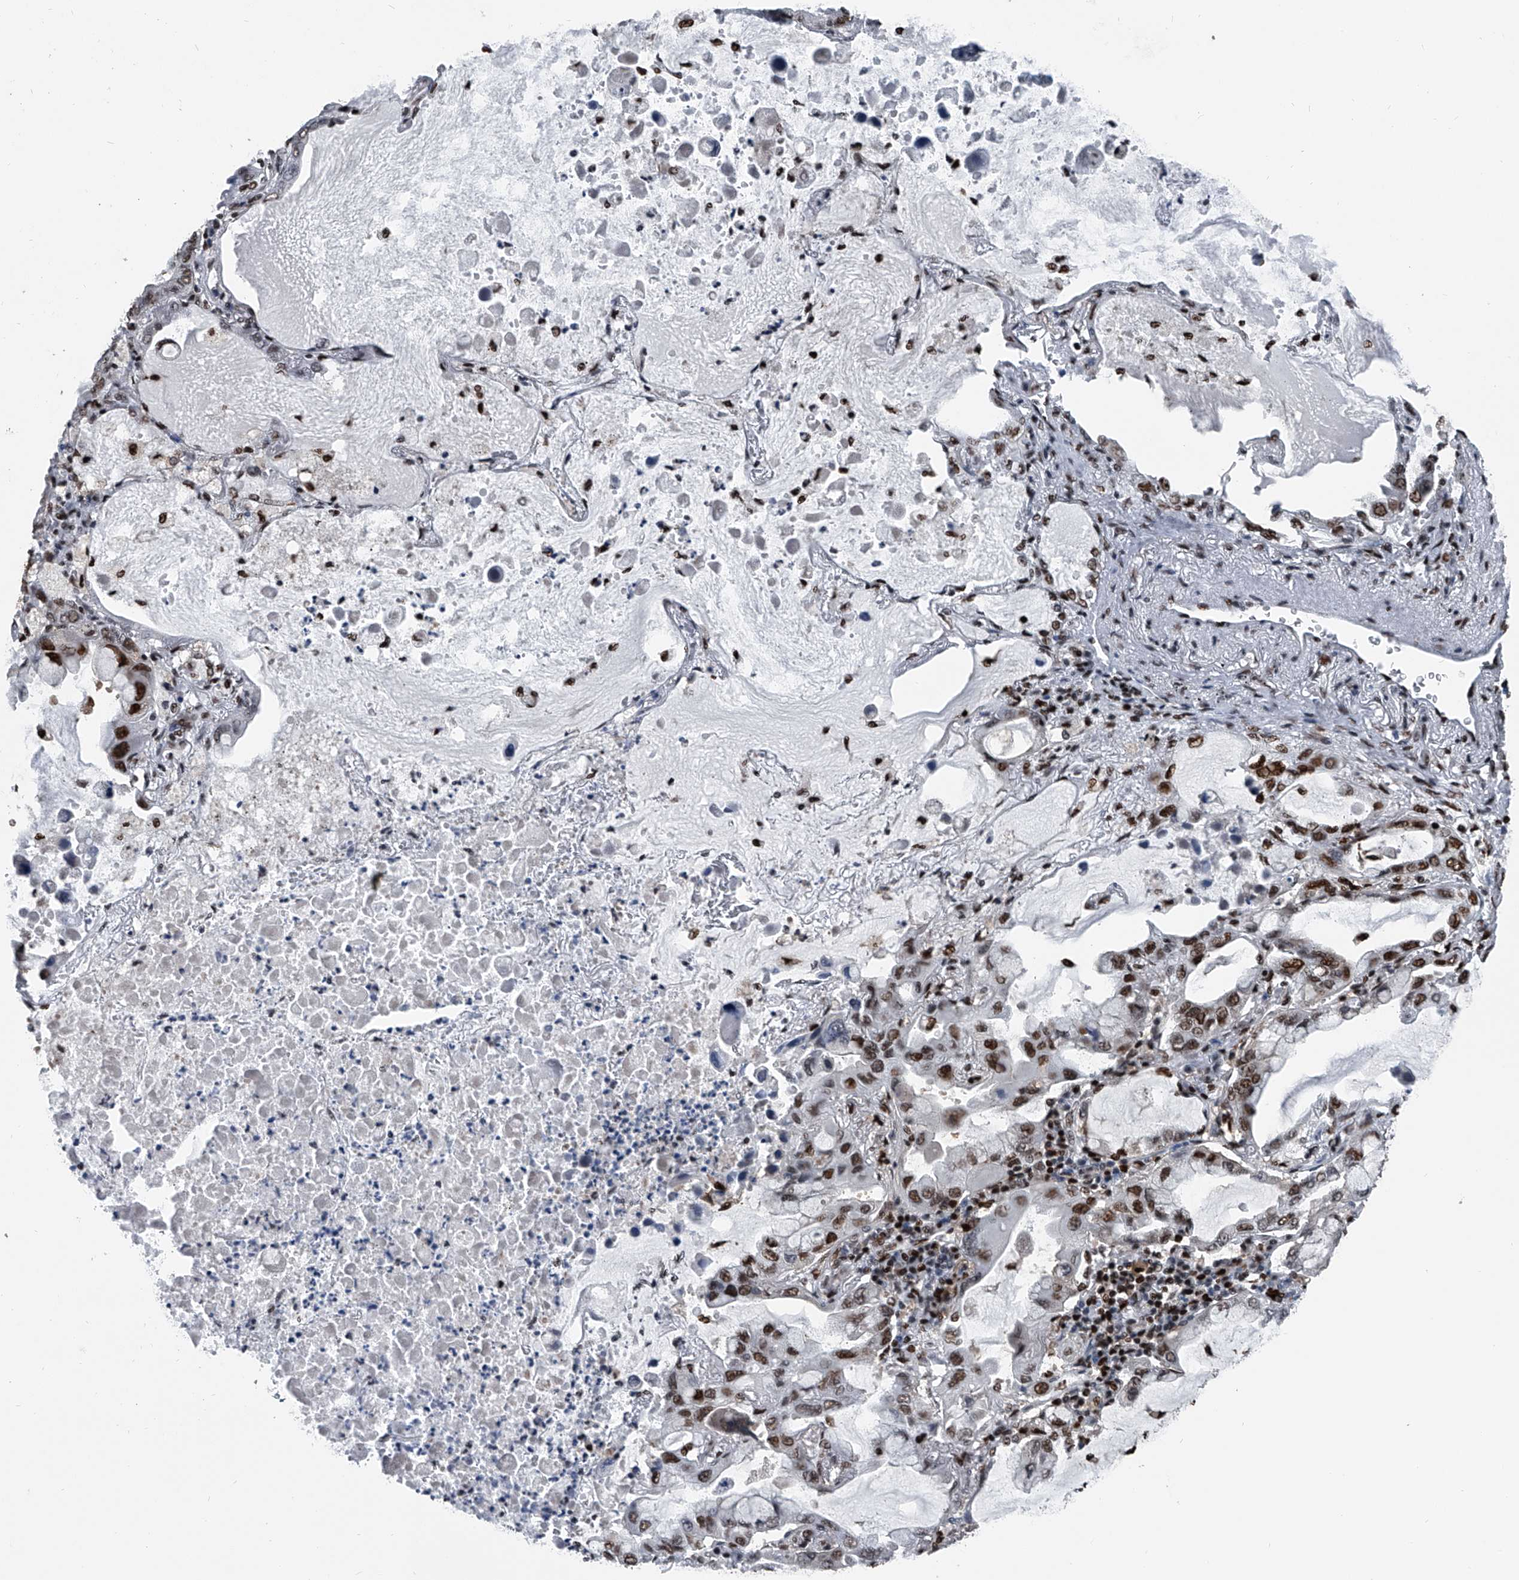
{"staining": {"intensity": "moderate", "quantity": ">75%", "location": "nuclear"}, "tissue": "lung cancer", "cell_type": "Tumor cells", "image_type": "cancer", "snomed": [{"axis": "morphology", "description": "Adenocarcinoma, NOS"}, {"axis": "topography", "description": "Lung"}], "caption": "Tumor cells reveal moderate nuclear positivity in approximately >75% of cells in adenocarcinoma (lung).", "gene": "FKBP5", "patient": {"sex": "male", "age": 64}}